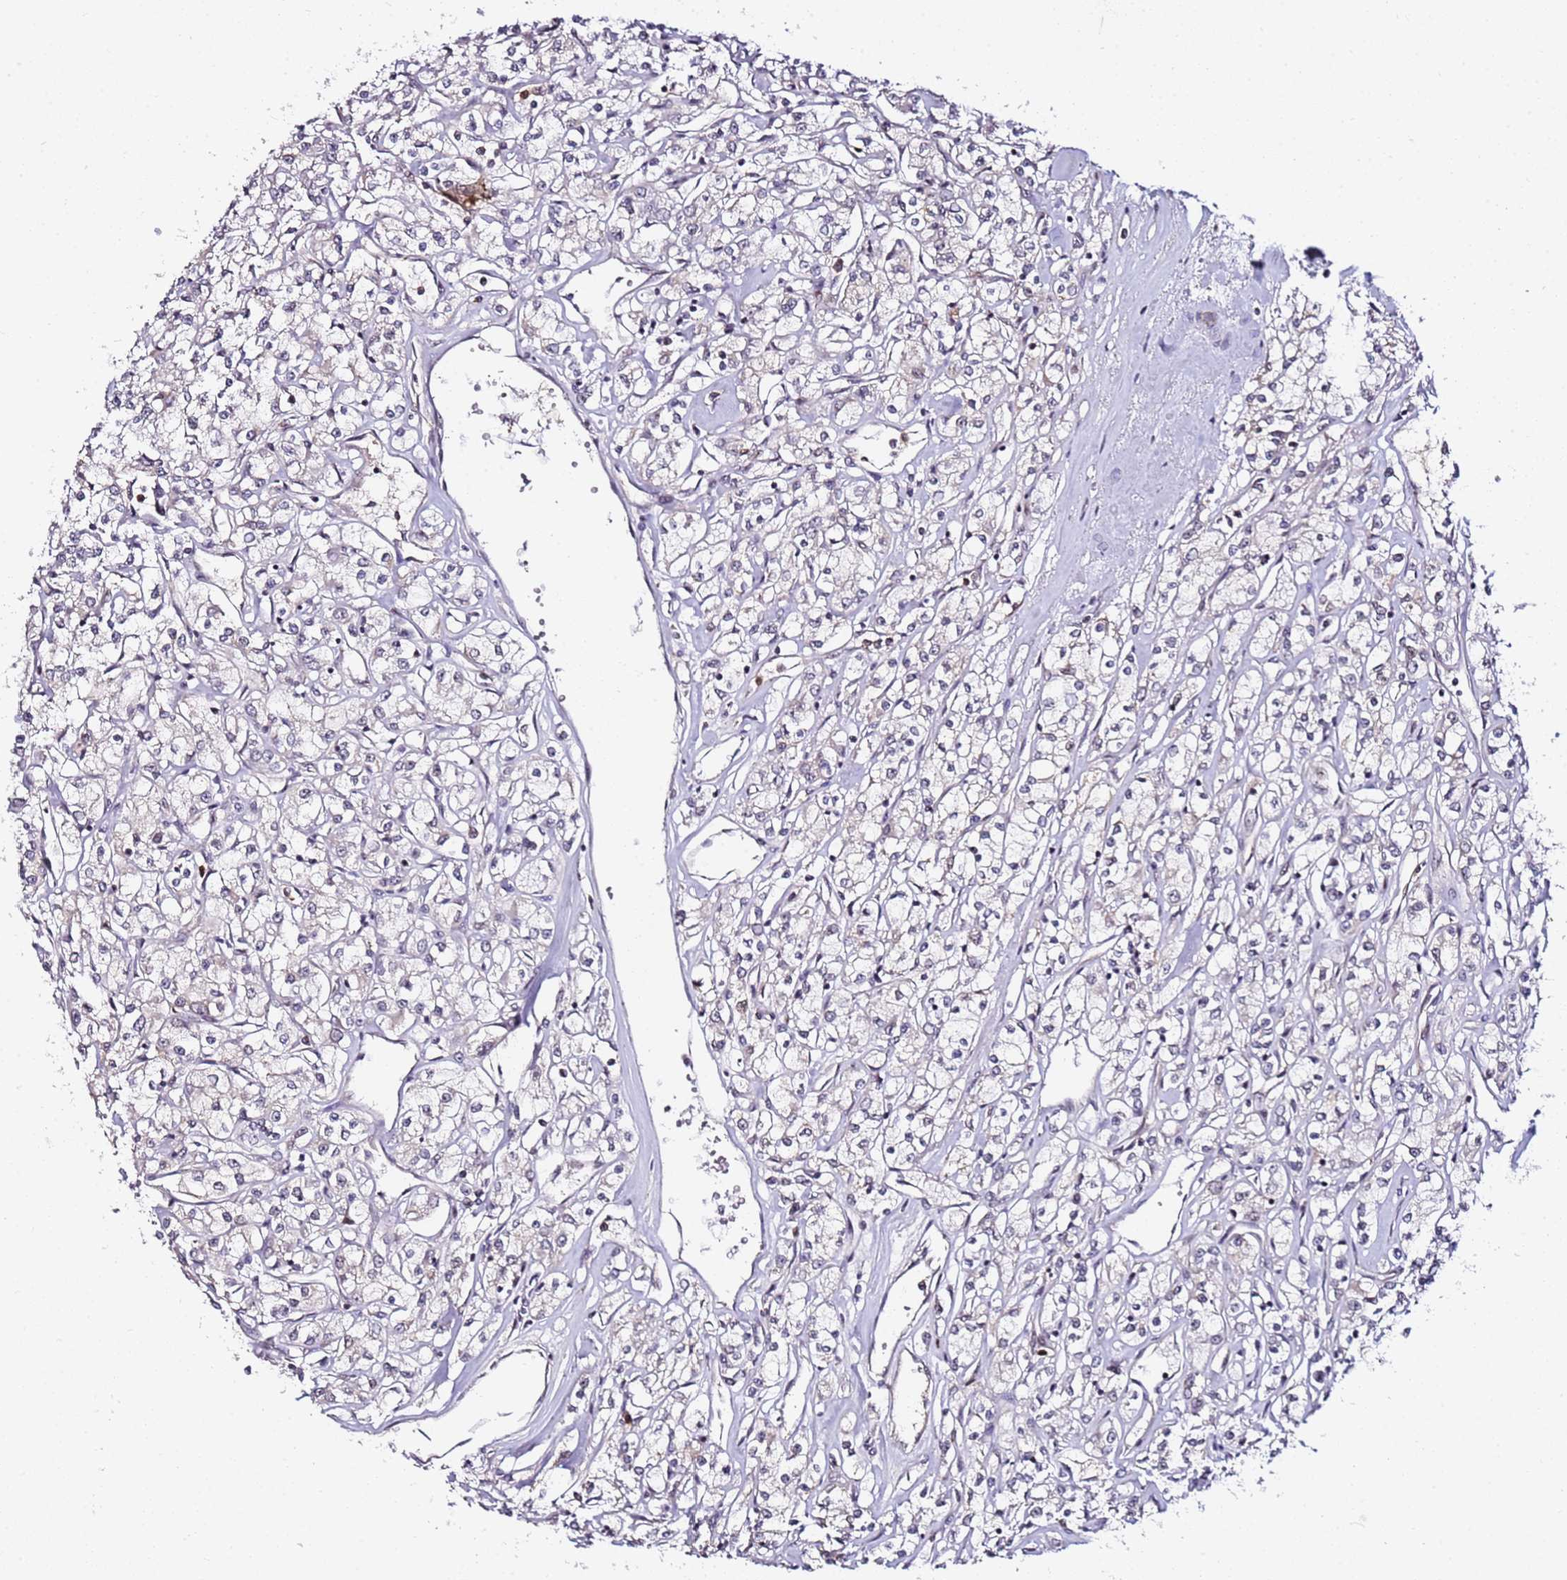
{"staining": {"intensity": "negative", "quantity": "none", "location": "none"}, "tissue": "renal cancer", "cell_type": "Tumor cells", "image_type": "cancer", "snomed": [{"axis": "morphology", "description": "Adenocarcinoma, NOS"}, {"axis": "topography", "description": "Kidney"}], "caption": "Tumor cells are negative for brown protein staining in adenocarcinoma (renal). (Brightfield microscopy of DAB immunohistochemistry (IHC) at high magnification).", "gene": "FCF1", "patient": {"sex": "female", "age": 59}}